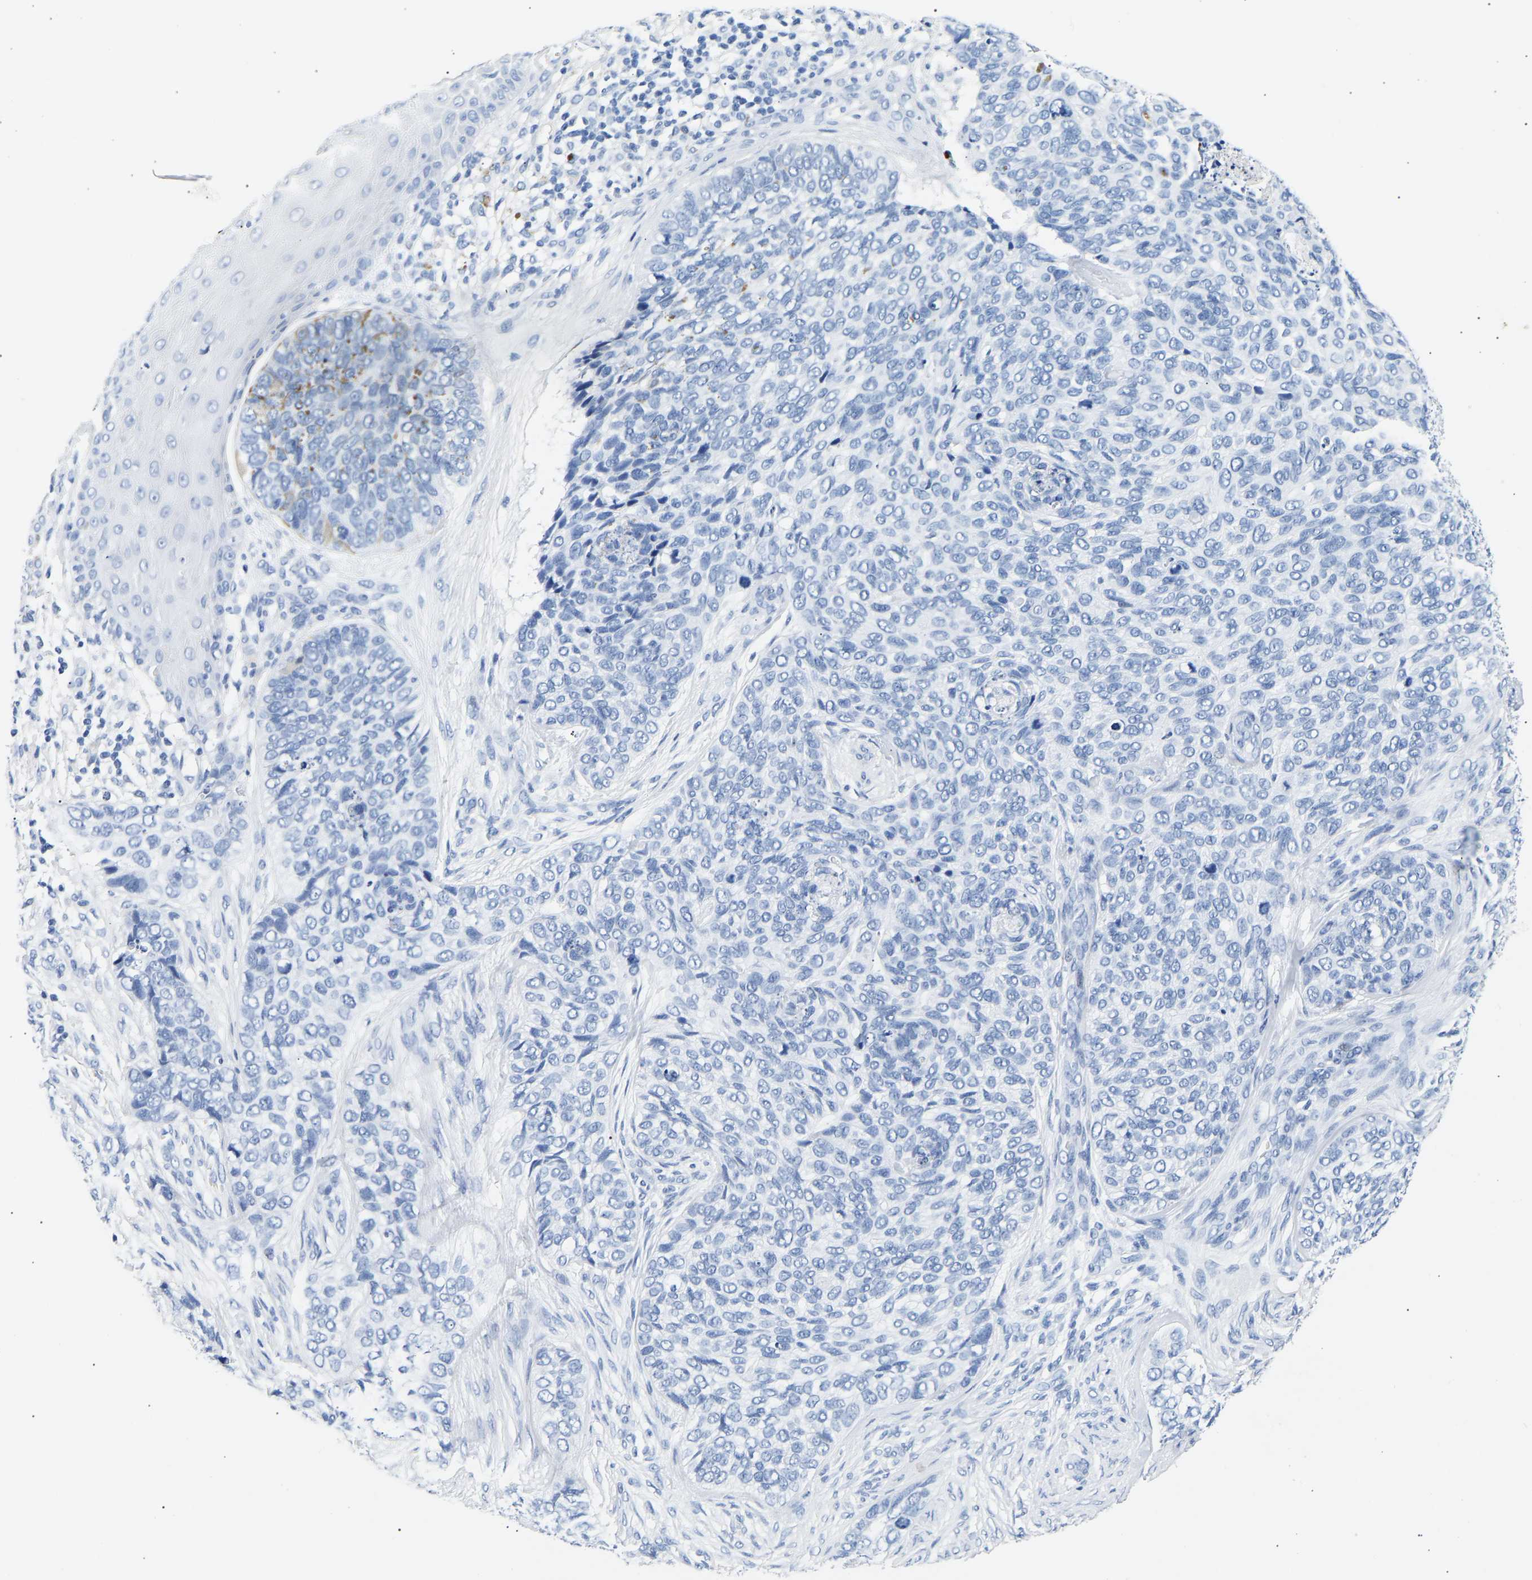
{"staining": {"intensity": "negative", "quantity": "none", "location": "none"}, "tissue": "skin cancer", "cell_type": "Tumor cells", "image_type": "cancer", "snomed": [{"axis": "morphology", "description": "Basal cell carcinoma"}, {"axis": "topography", "description": "Skin"}], "caption": "Tumor cells are negative for protein expression in human skin cancer.", "gene": "SPINK2", "patient": {"sex": "female", "age": 64}}